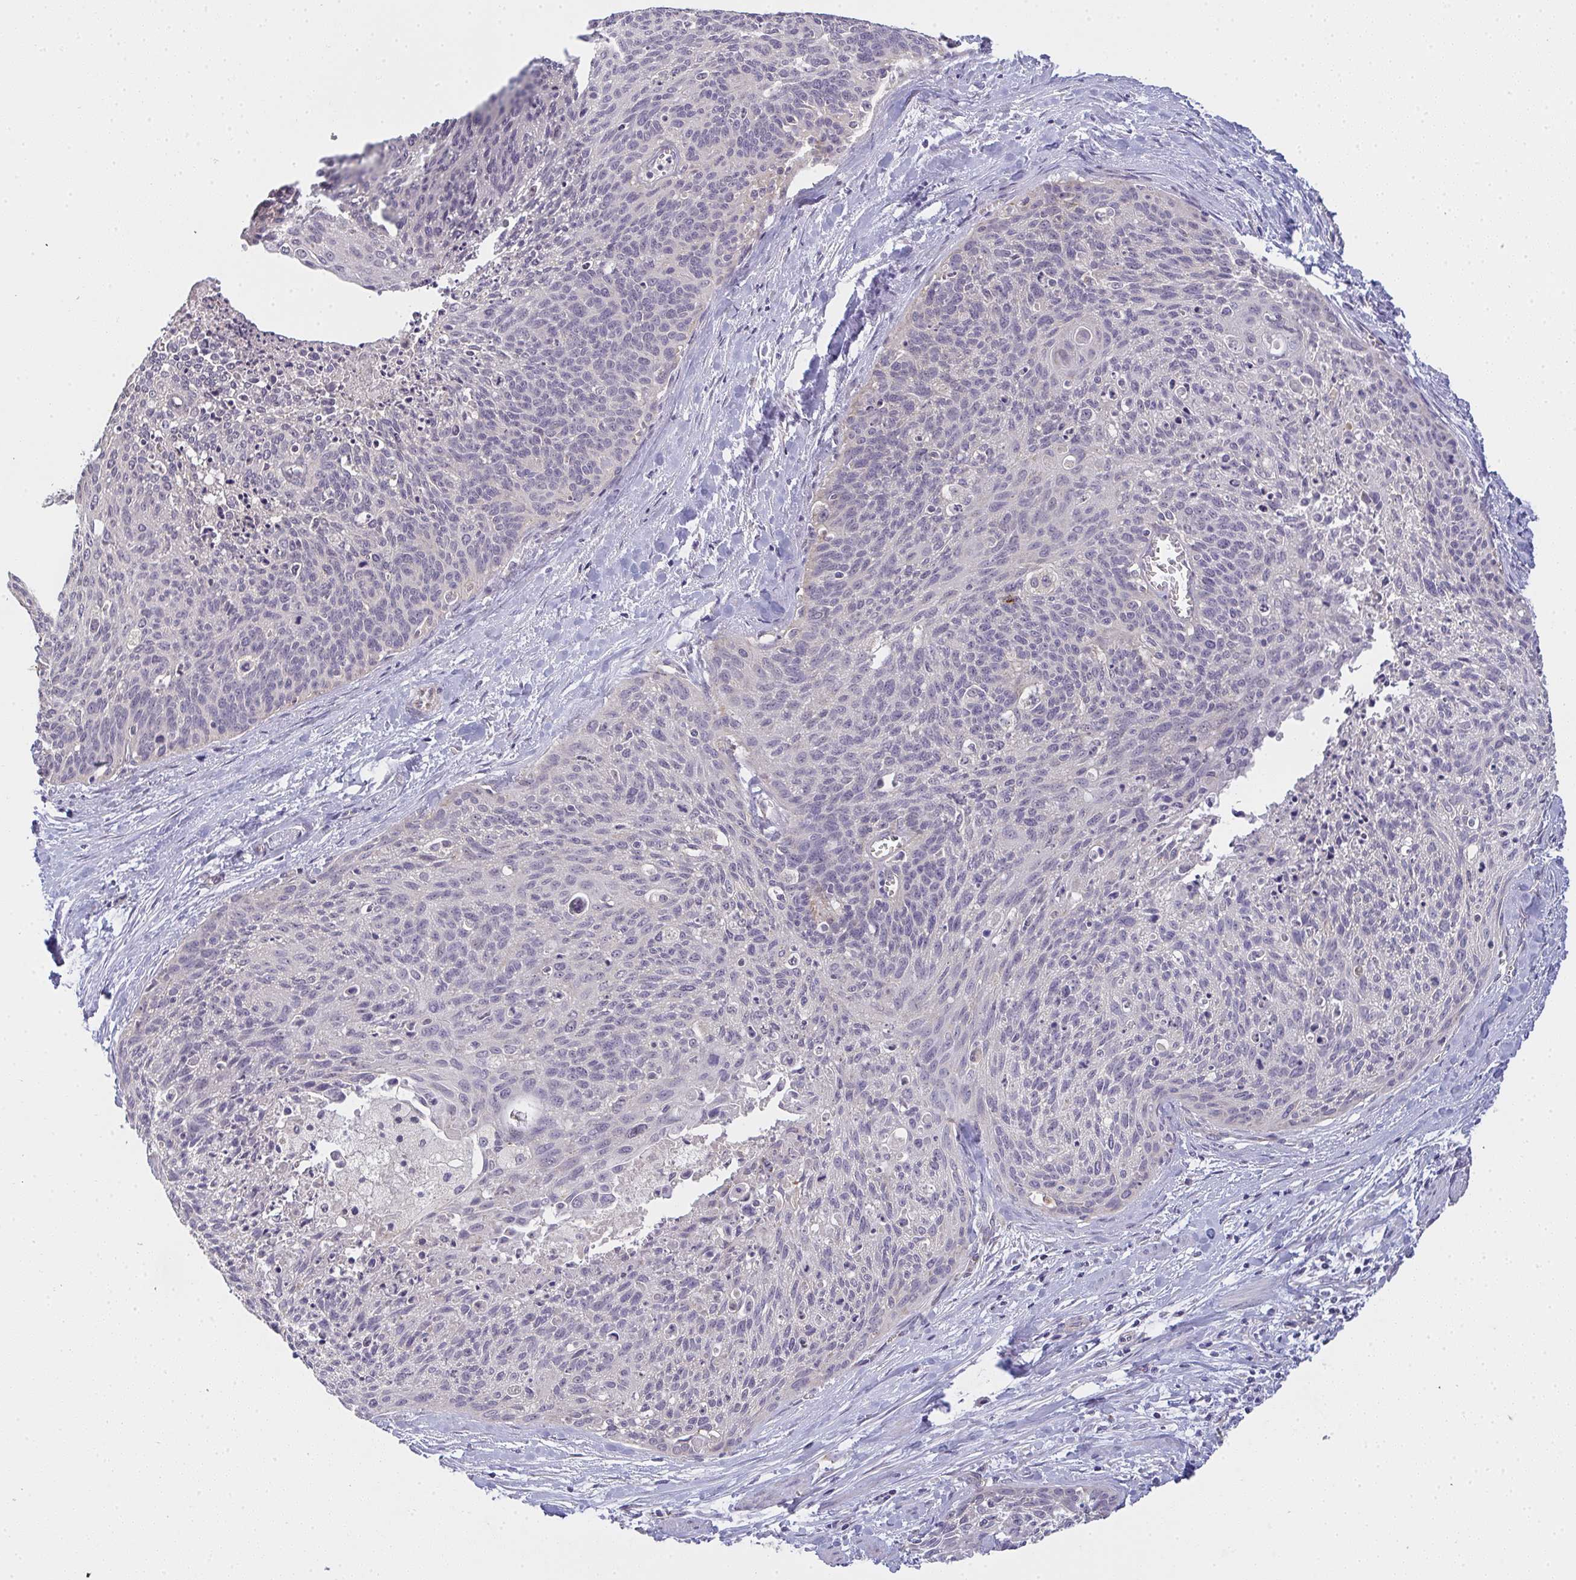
{"staining": {"intensity": "negative", "quantity": "none", "location": "none"}, "tissue": "cervical cancer", "cell_type": "Tumor cells", "image_type": "cancer", "snomed": [{"axis": "morphology", "description": "Squamous cell carcinoma, NOS"}, {"axis": "topography", "description": "Cervix"}], "caption": "There is no significant positivity in tumor cells of cervical cancer.", "gene": "TMEM219", "patient": {"sex": "female", "age": 55}}